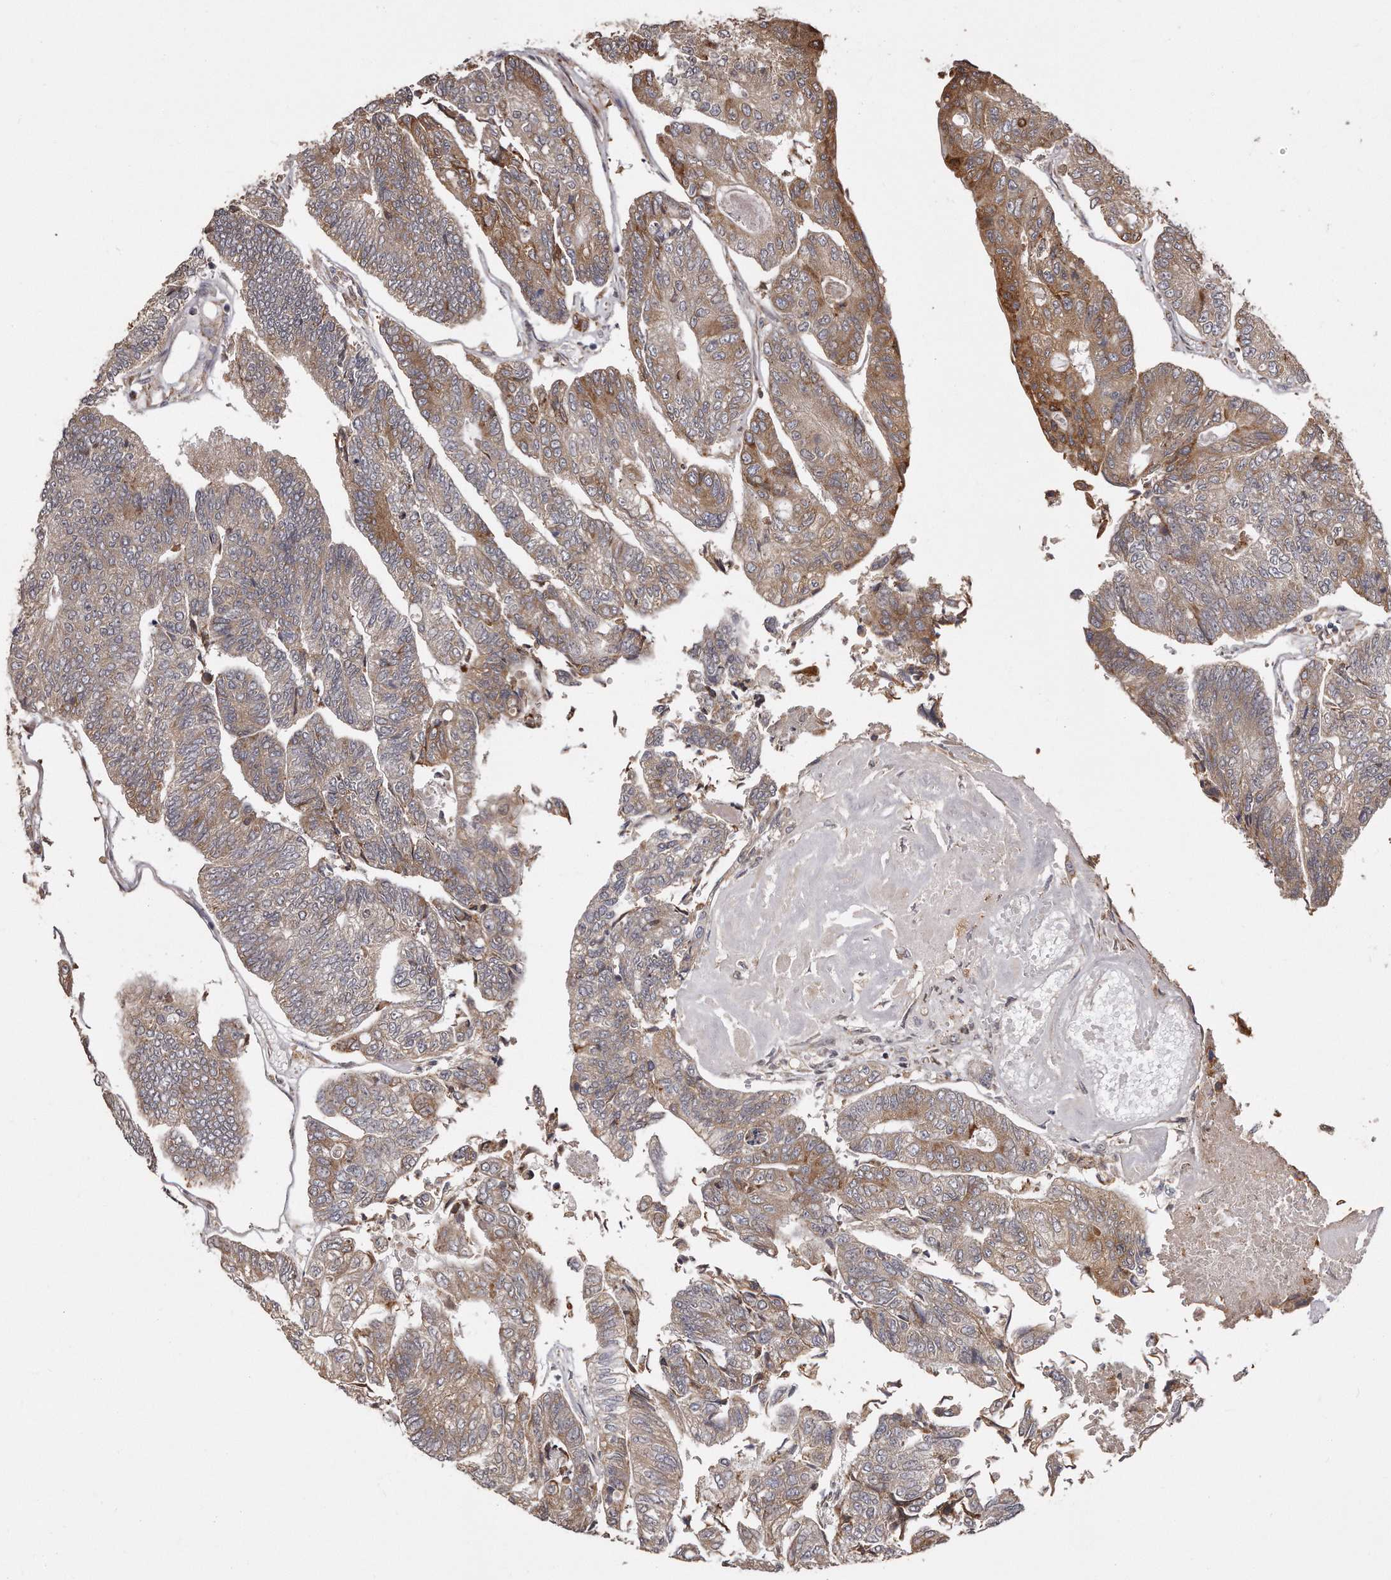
{"staining": {"intensity": "moderate", "quantity": ">75%", "location": "cytoplasmic/membranous"}, "tissue": "colorectal cancer", "cell_type": "Tumor cells", "image_type": "cancer", "snomed": [{"axis": "morphology", "description": "Adenocarcinoma, NOS"}, {"axis": "topography", "description": "Colon"}], "caption": "A photomicrograph of colorectal cancer stained for a protein demonstrates moderate cytoplasmic/membranous brown staining in tumor cells.", "gene": "TRAPPC14", "patient": {"sex": "female", "age": 67}}